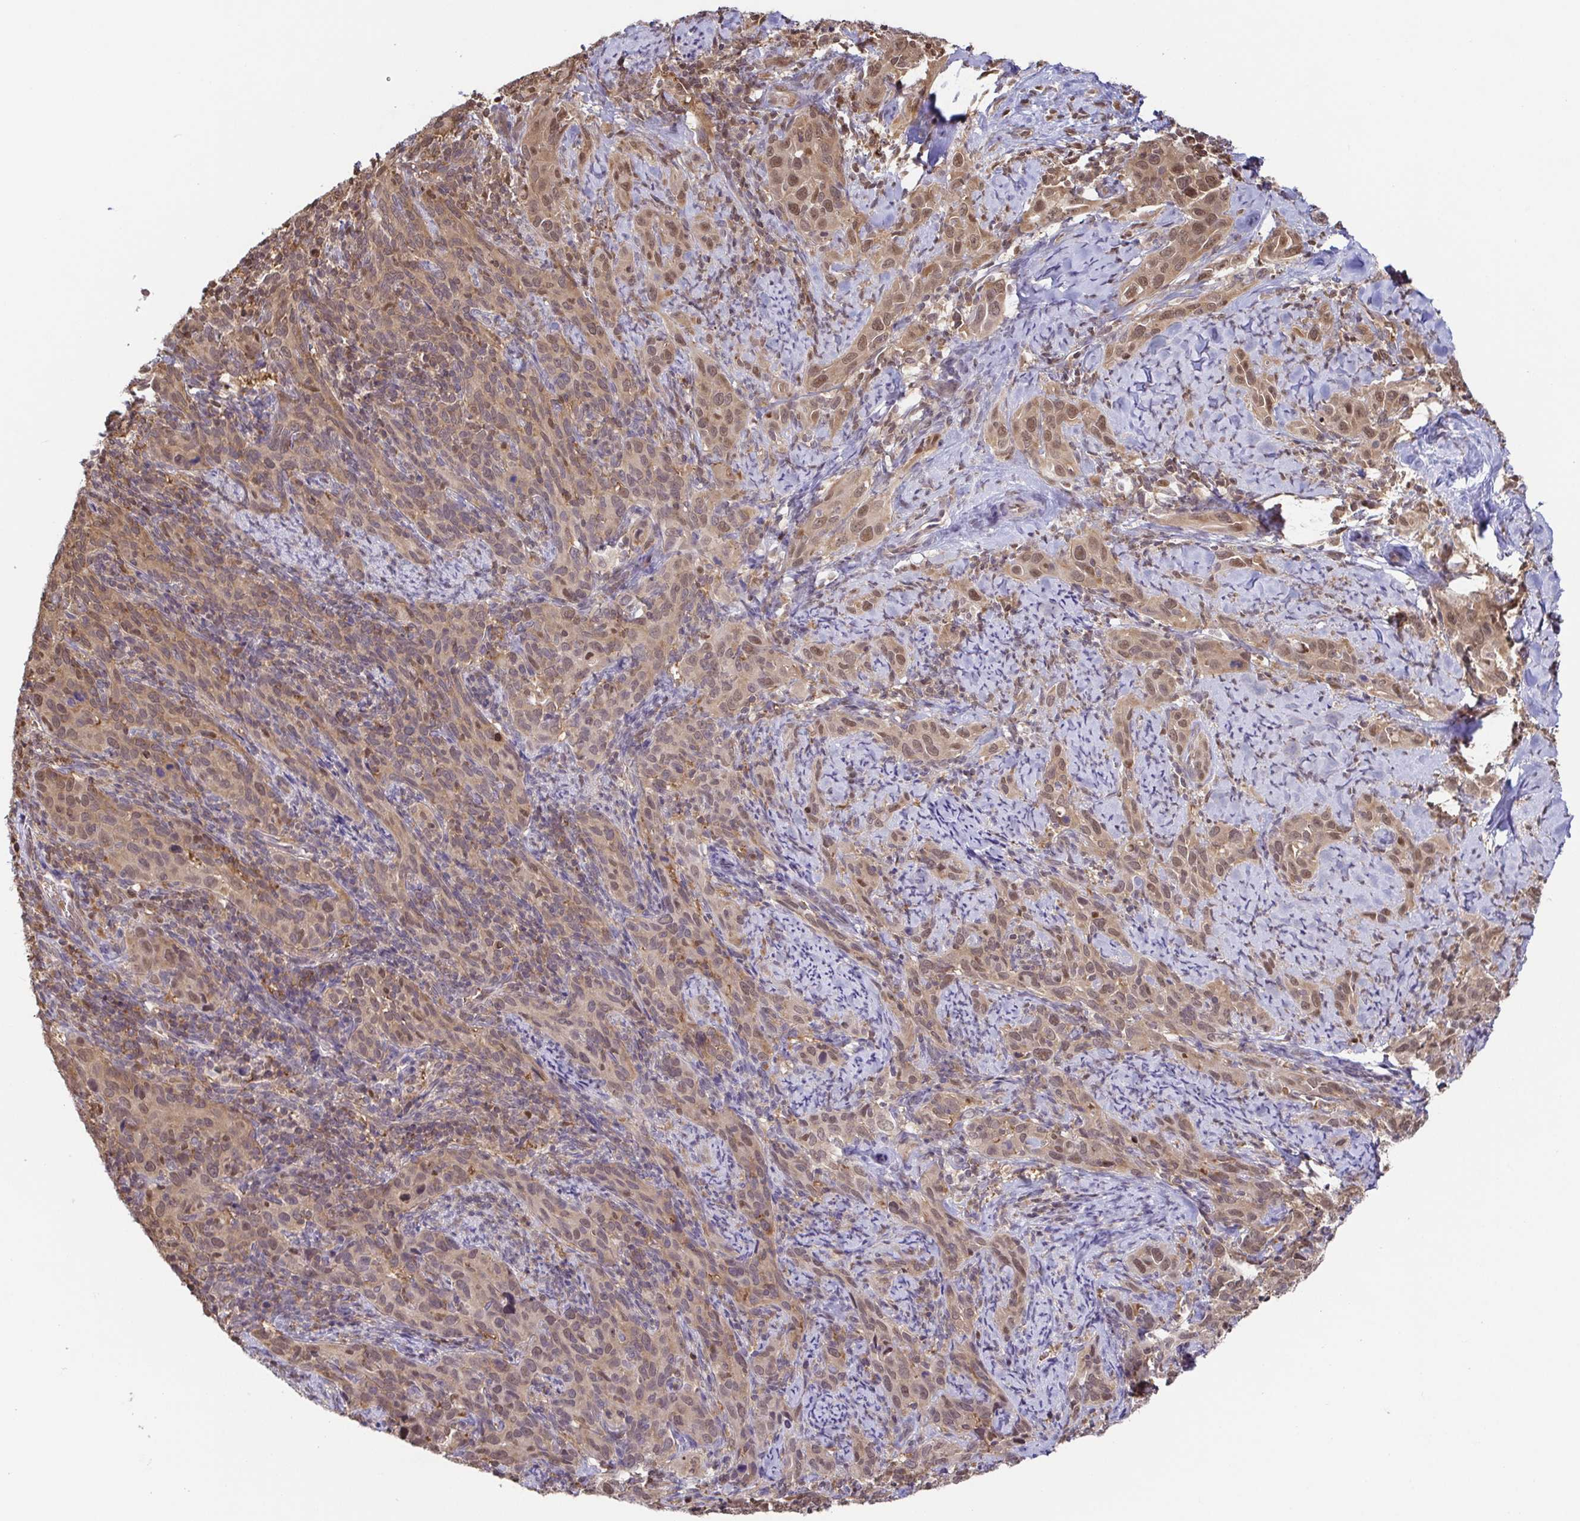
{"staining": {"intensity": "moderate", "quantity": ">75%", "location": "cytoplasmic/membranous,nuclear"}, "tissue": "cervical cancer", "cell_type": "Tumor cells", "image_type": "cancer", "snomed": [{"axis": "morphology", "description": "Squamous cell carcinoma, NOS"}, {"axis": "topography", "description": "Cervix"}], "caption": "Moderate cytoplasmic/membranous and nuclear expression for a protein is appreciated in about >75% of tumor cells of squamous cell carcinoma (cervical) using immunohistochemistry.", "gene": "PSMB9", "patient": {"sex": "female", "age": 51}}